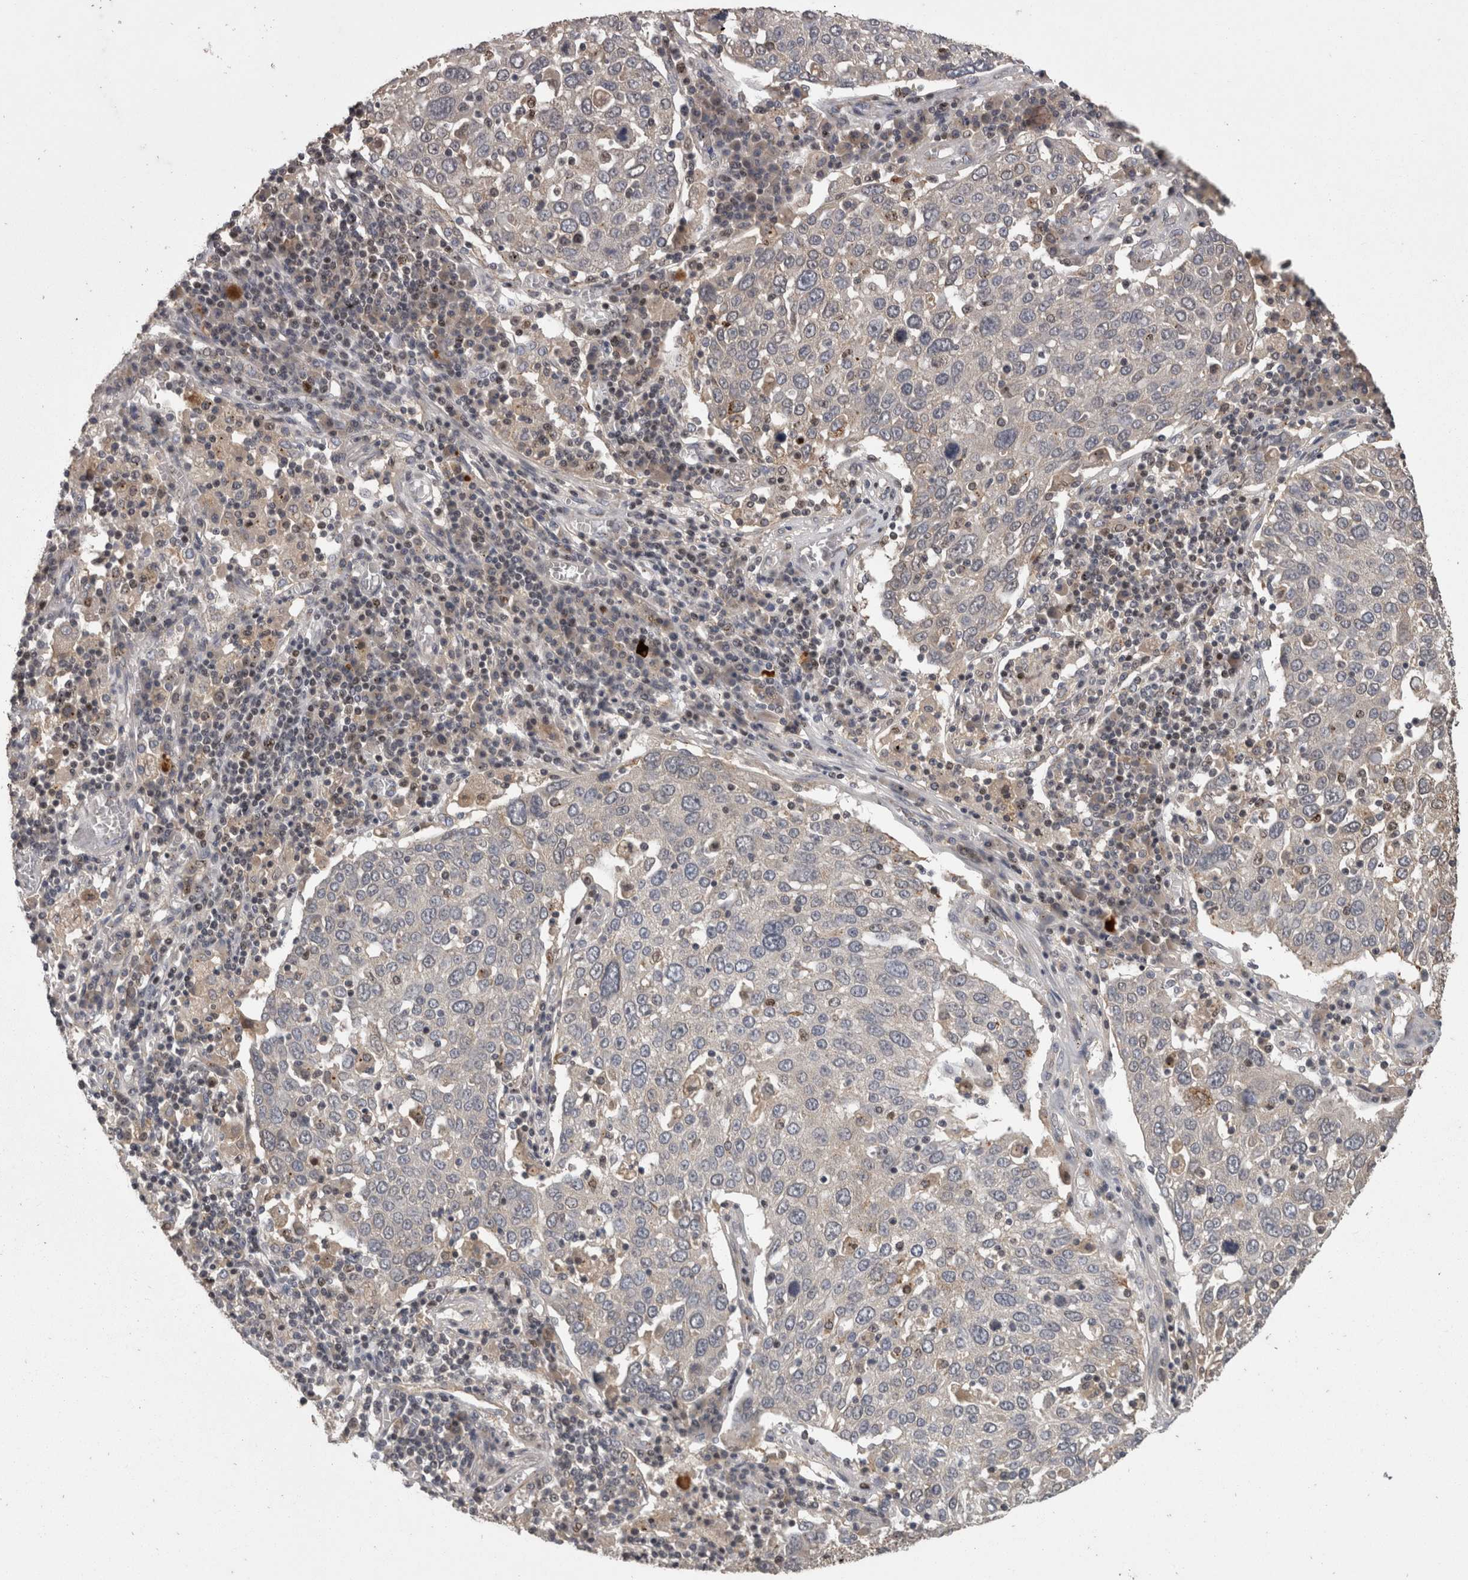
{"staining": {"intensity": "negative", "quantity": "none", "location": "none"}, "tissue": "lung cancer", "cell_type": "Tumor cells", "image_type": "cancer", "snomed": [{"axis": "morphology", "description": "Squamous cell carcinoma, NOS"}, {"axis": "topography", "description": "Lung"}], "caption": "Immunohistochemistry (IHC) histopathology image of neoplastic tissue: human lung cancer stained with DAB (3,3'-diaminobenzidine) exhibits no significant protein positivity in tumor cells.", "gene": "PCM1", "patient": {"sex": "male", "age": 65}}